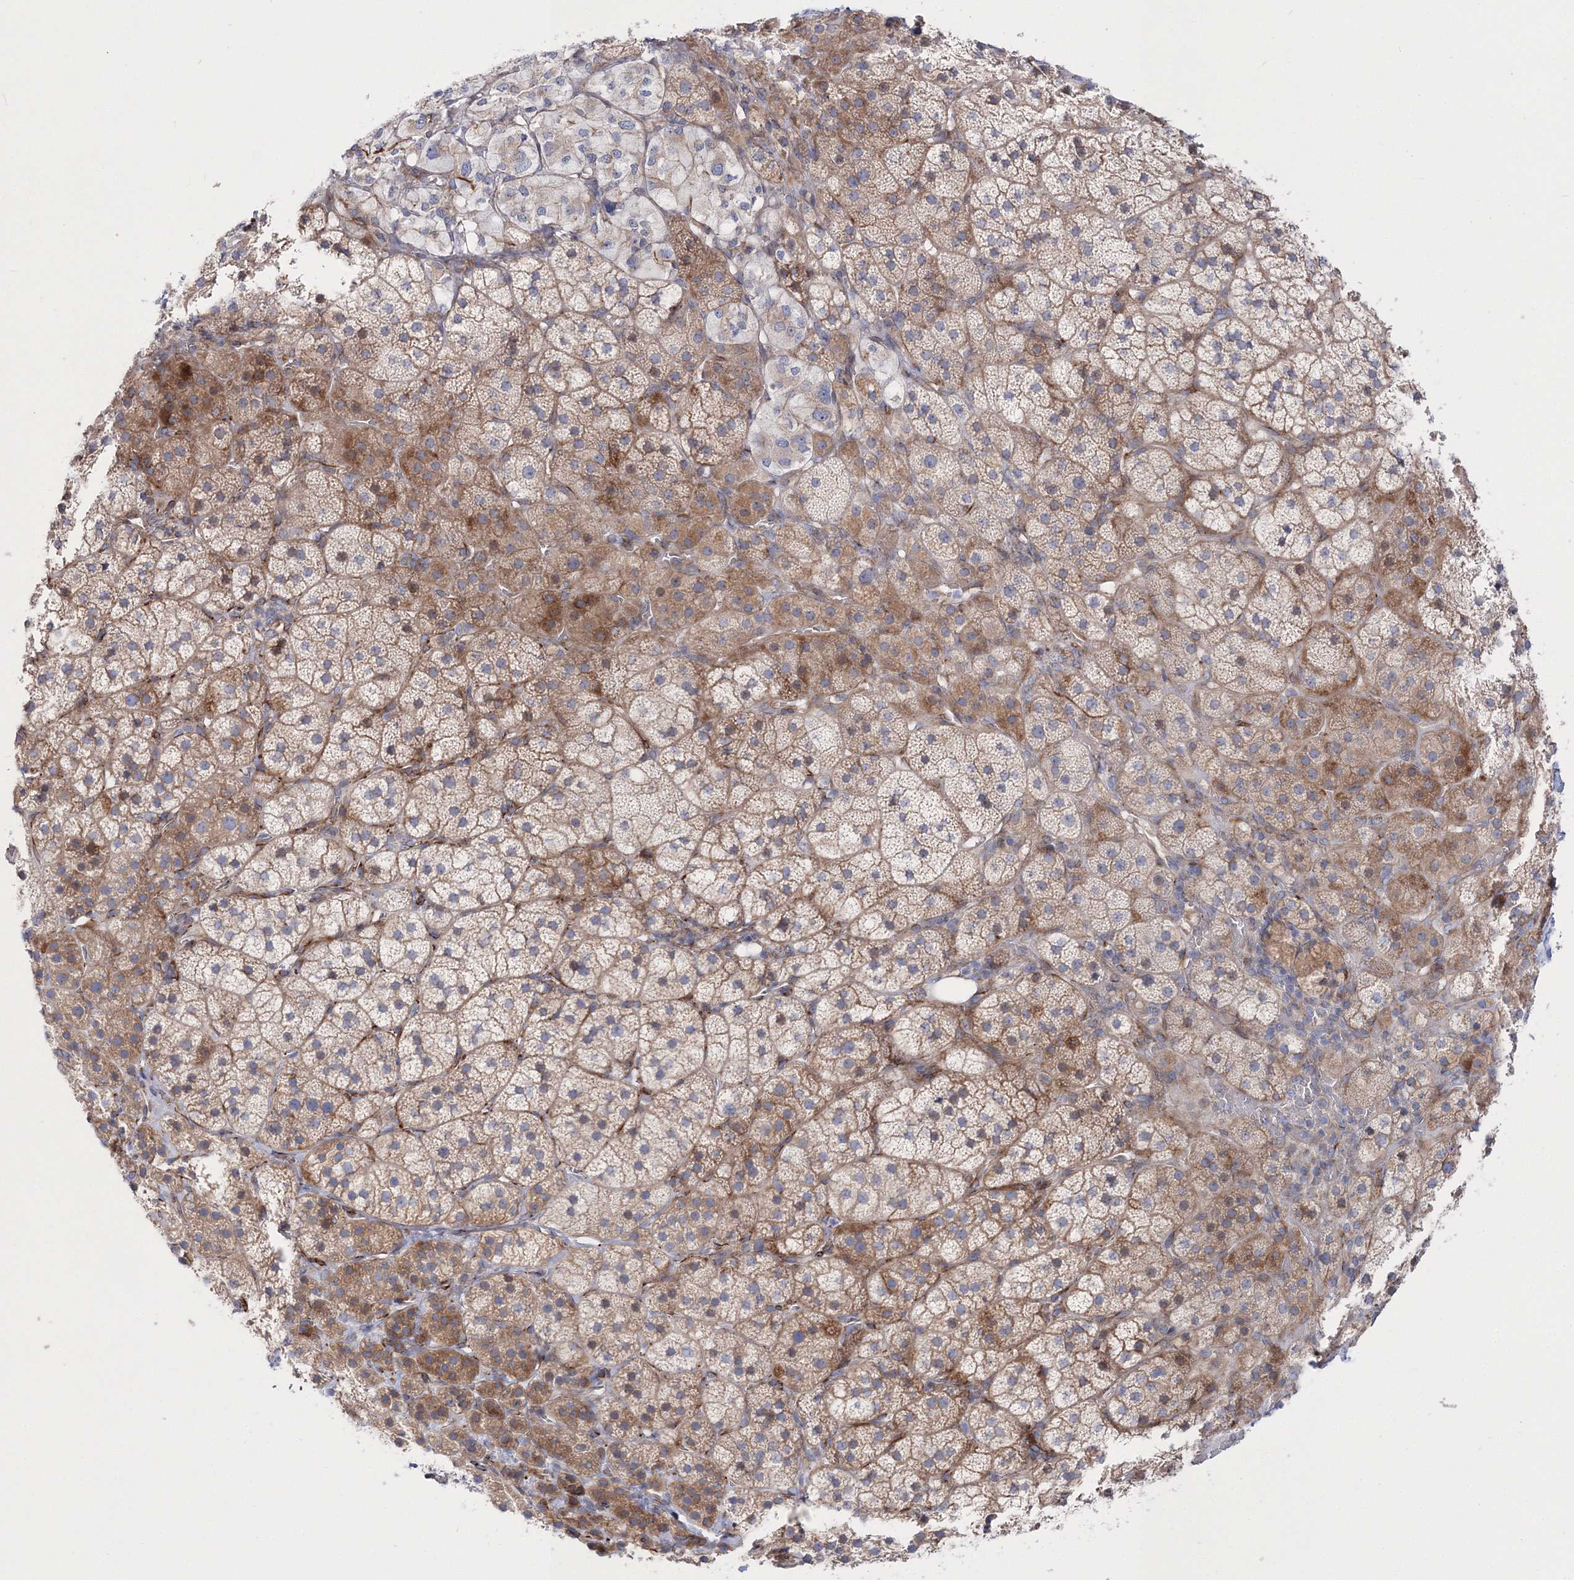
{"staining": {"intensity": "moderate", "quantity": ">75%", "location": "cytoplasmic/membranous"}, "tissue": "adrenal gland", "cell_type": "Glandular cells", "image_type": "normal", "snomed": [{"axis": "morphology", "description": "Normal tissue, NOS"}, {"axis": "topography", "description": "Adrenal gland"}], "caption": "Immunohistochemical staining of normal adrenal gland displays >75% levels of moderate cytoplasmic/membranous protein expression in approximately >75% of glandular cells.", "gene": "ARHGAP32", "patient": {"sex": "female", "age": 44}}